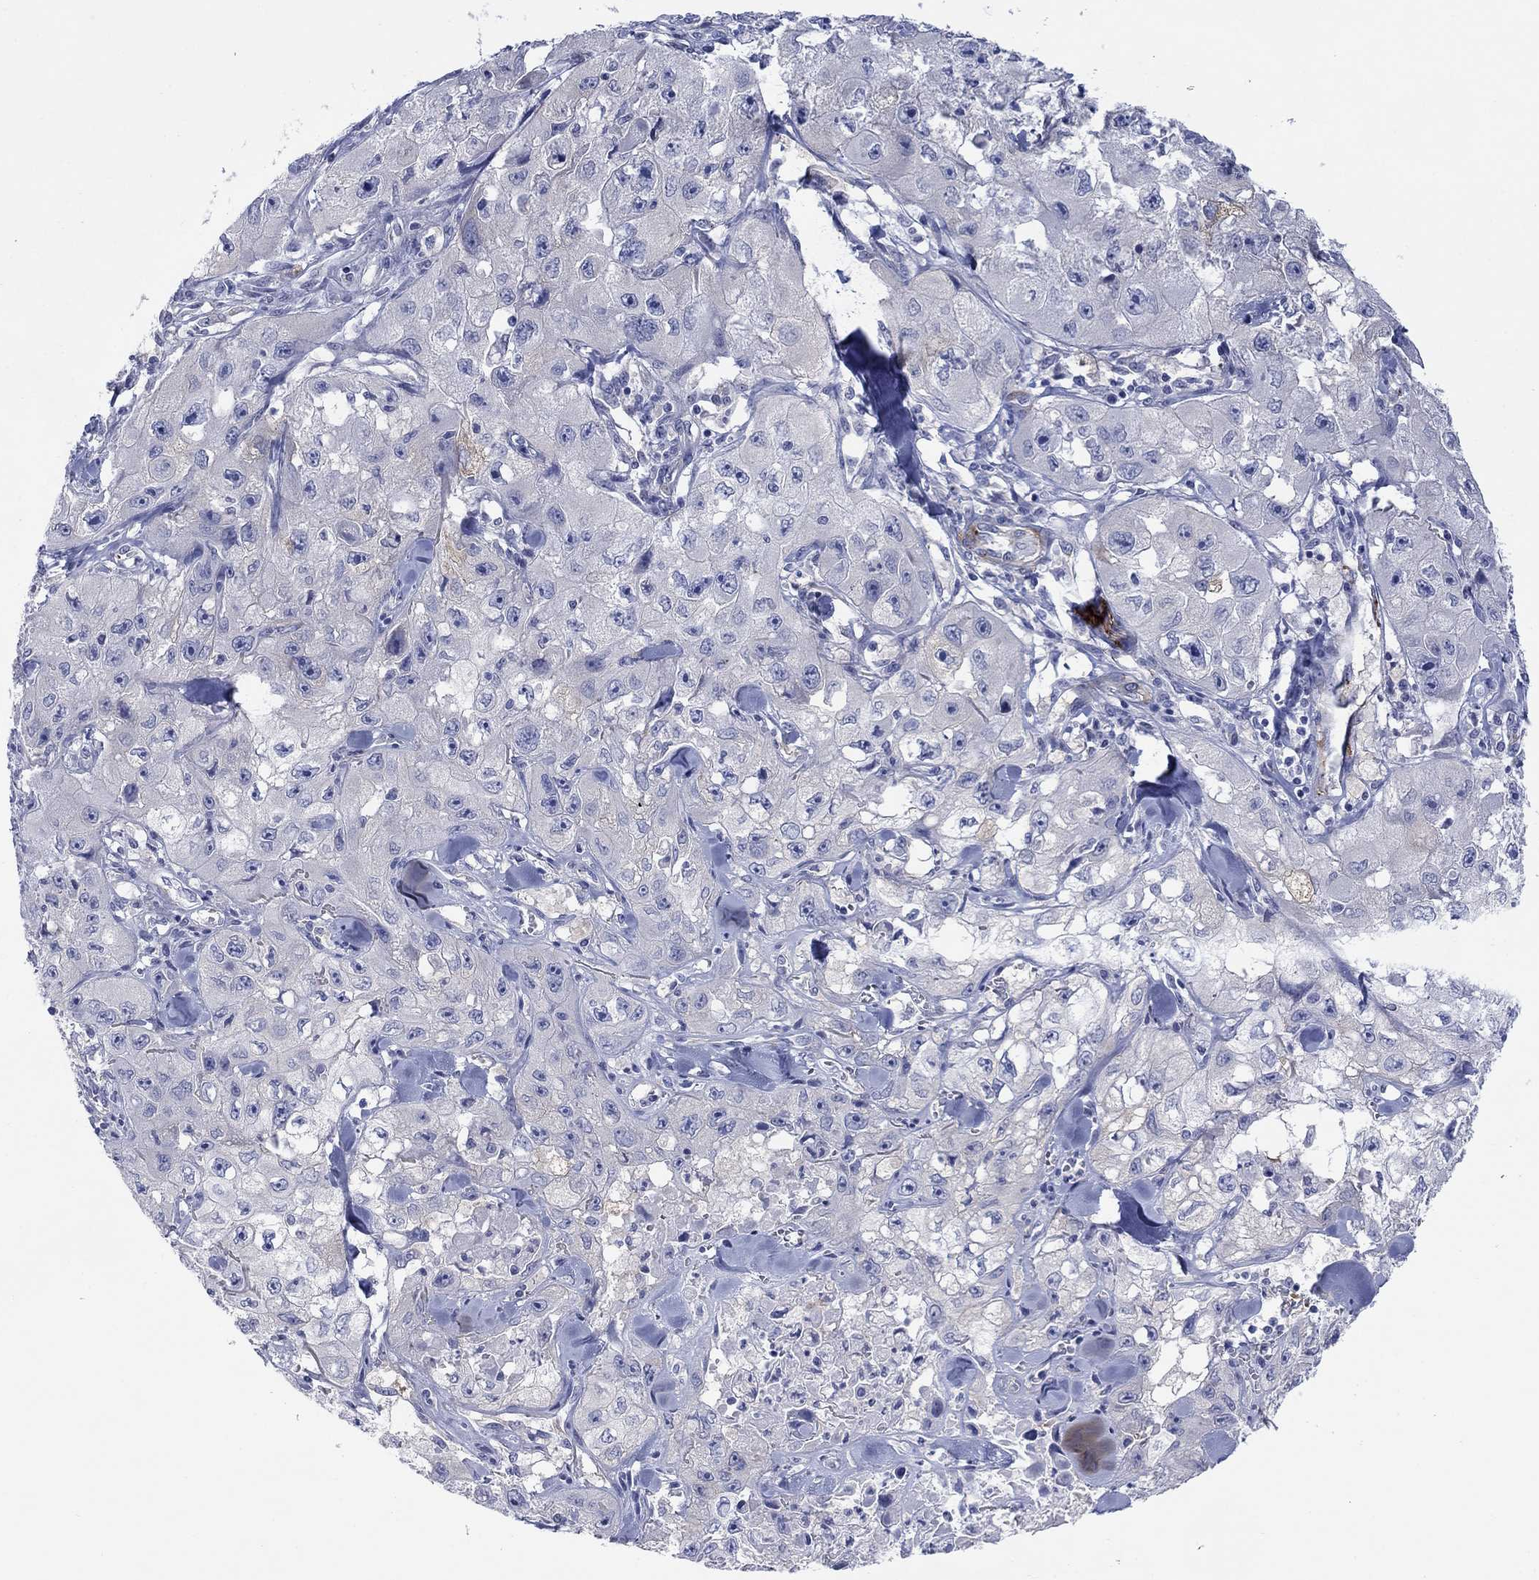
{"staining": {"intensity": "negative", "quantity": "none", "location": "none"}, "tissue": "skin cancer", "cell_type": "Tumor cells", "image_type": "cancer", "snomed": [{"axis": "morphology", "description": "Squamous cell carcinoma, NOS"}, {"axis": "topography", "description": "Skin"}, {"axis": "topography", "description": "Subcutis"}], "caption": "Immunohistochemical staining of human squamous cell carcinoma (skin) reveals no significant expression in tumor cells.", "gene": "PTPRZ1", "patient": {"sex": "male", "age": 73}}